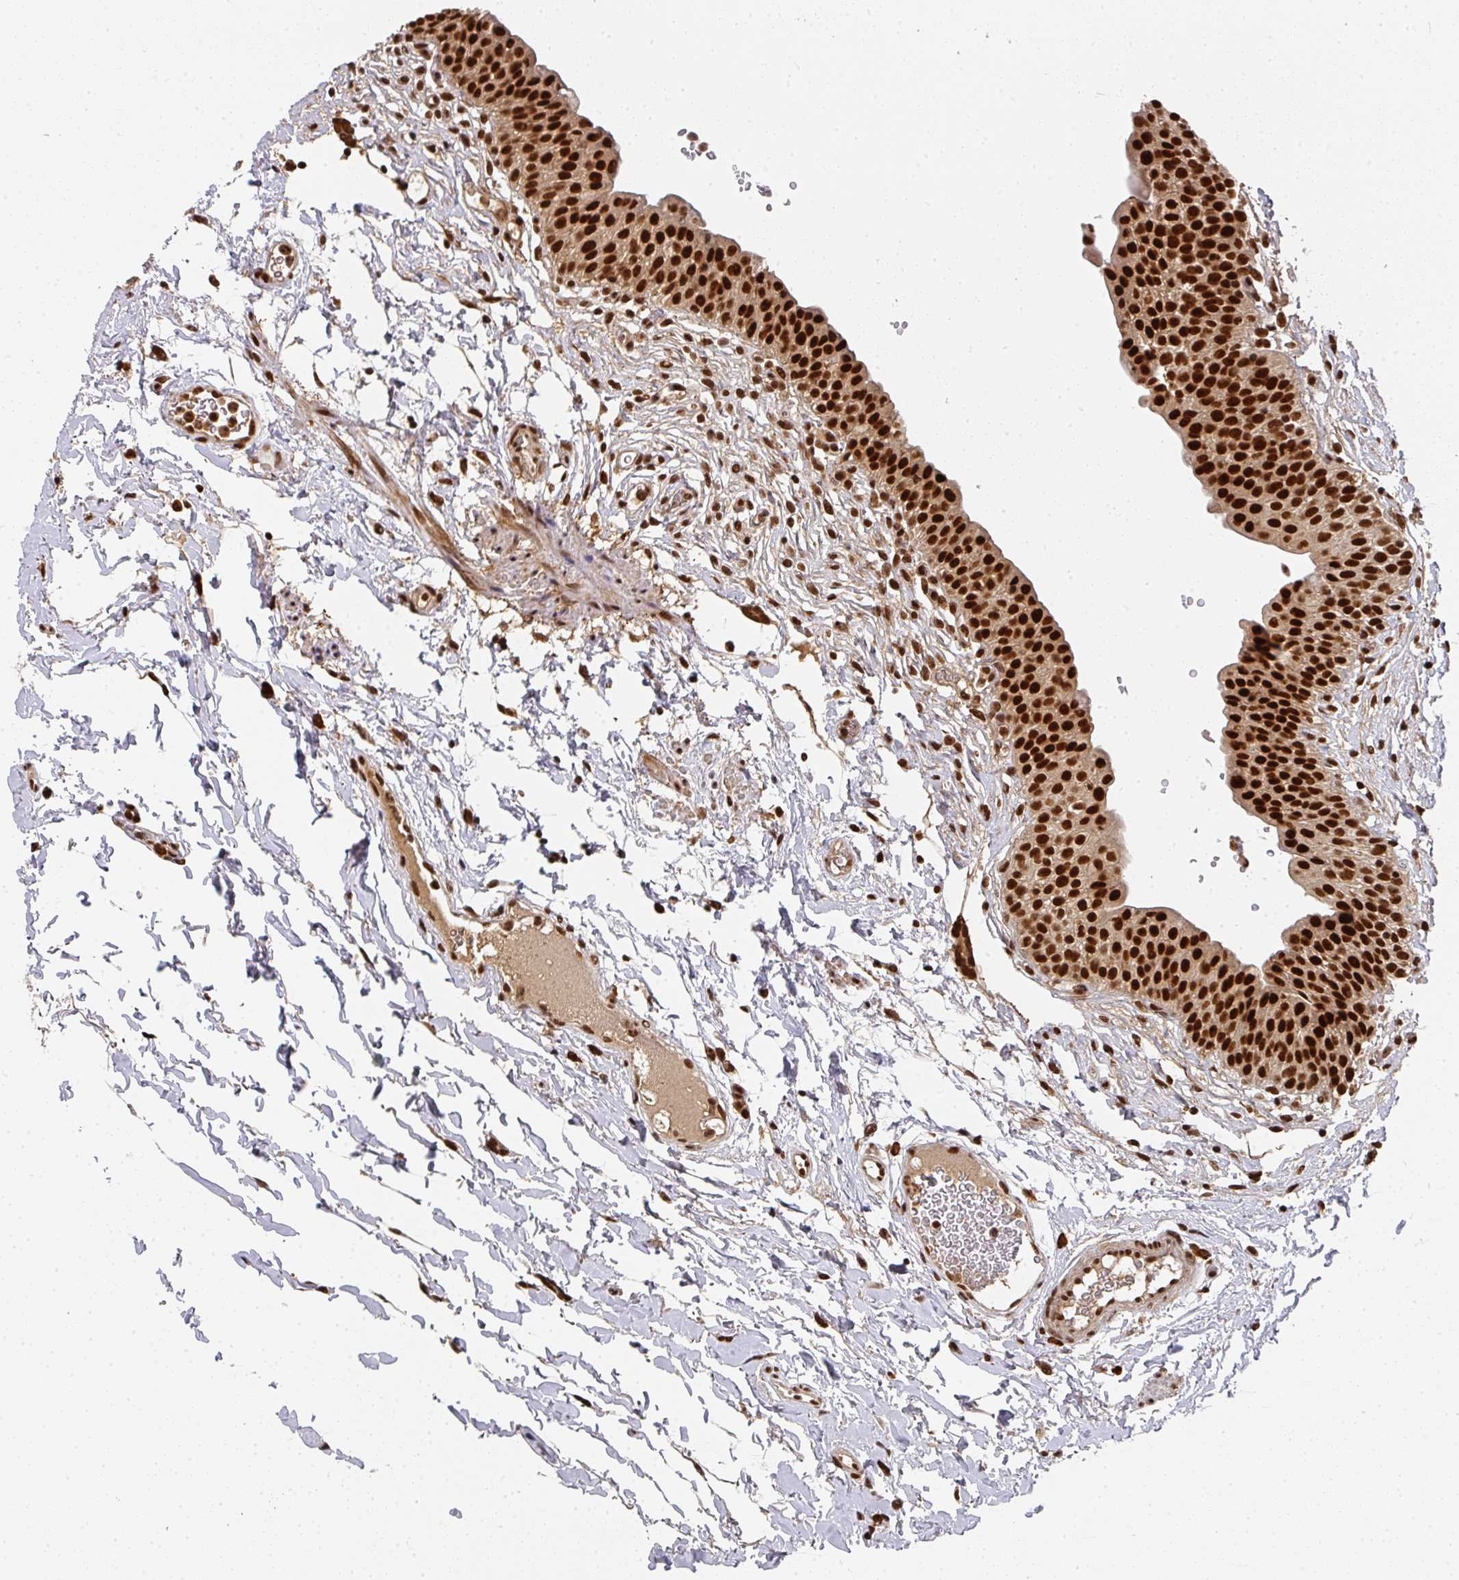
{"staining": {"intensity": "strong", "quantity": ">75%", "location": "nuclear"}, "tissue": "urinary bladder", "cell_type": "Urothelial cells", "image_type": "normal", "snomed": [{"axis": "morphology", "description": "Normal tissue, NOS"}, {"axis": "topography", "description": "Urinary bladder"}, {"axis": "topography", "description": "Peripheral nerve tissue"}], "caption": "Immunohistochemistry image of unremarkable human urinary bladder stained for a protein (brown), which displays high levels of strong nuclear staining in about >75% of urothelial cells.", "gene": "DIDO1", "patient": {"sex": "male", "age": 55}}